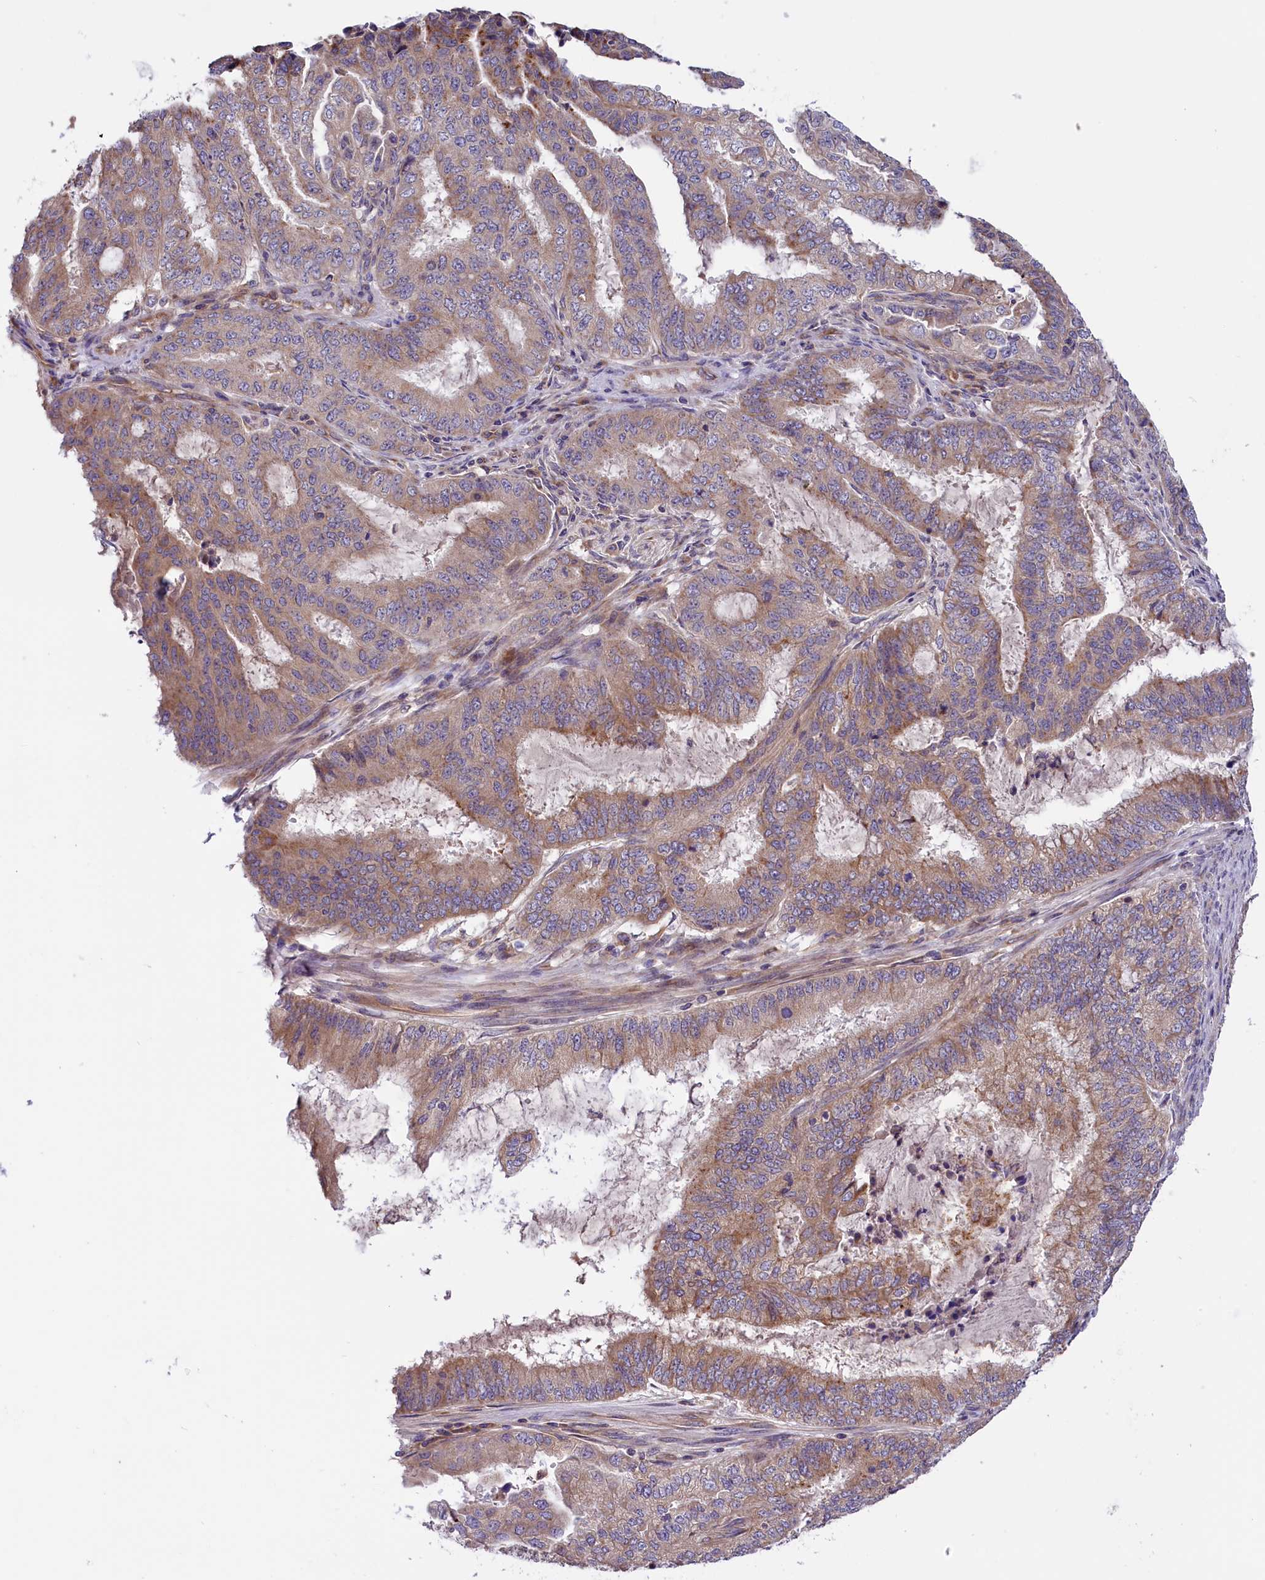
{"staining": {"intensity": "weak", "quantity": "25%-75%", "location": "cytoplasmic/membranous"}, "tissue": "endometrial cancer", "cell_type": "Tumor cells", "image_type": "cancer", "snomed": [{"axis": "morphology", "description": "Adenocarcinoma, NOS"}, {"axis": "topography", "description": "Endometrium"}], "caption": "Human endometrial cancer (adenocarcinoma) stained for a protein (brown) displays weak cytoplasmic/membranous positive expression in approximately 25%-75% of tumor cells.", "gene": "DNAJB9", "patient": {"sex": "female", "age": 51}}